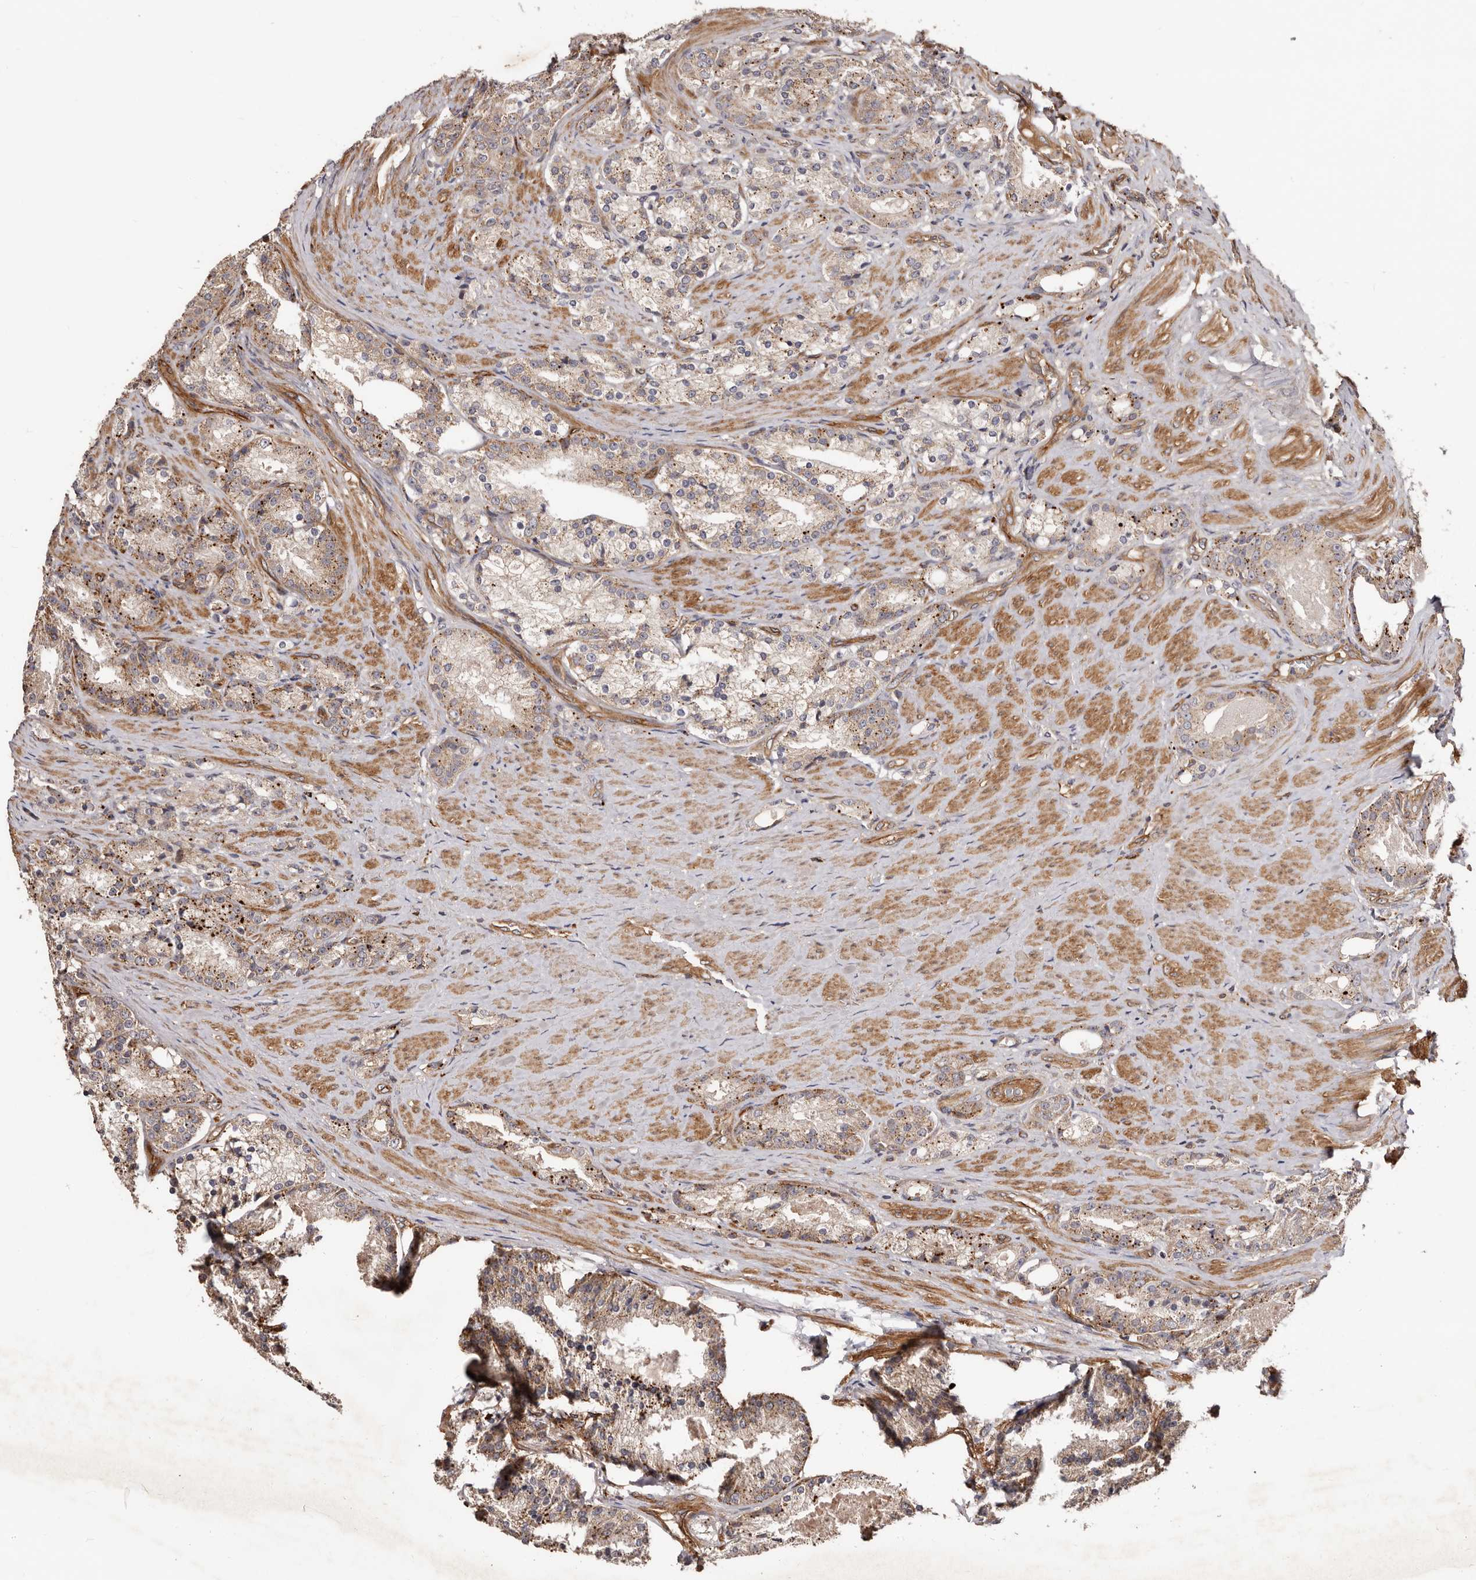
{"staining": {"intensity": "moderate", "quantity": ">75%", "location": "cytoplasmic/membranous"}, "tissue": "prostate cancer", "cell_type": "Tumor cells", "image_type": "cancer", "snomed": [{"axis": "morphology", "description": "Adenocarcinoma, High grade"}, {"axis": "topography", "description": "Prostate"}], "caption": "Prostate cancer tissue reveals moderate cytoplasmic/membranous staining in about >75% of tumor cells The staining was performed using DAB (3,3'-diaminobenzidine), with brown indicating positive protein expression. Nuclei are stained blue with hematoxylin.", "gene": "GTPBP1", "patient": {"sex": "male", "age": 60}}